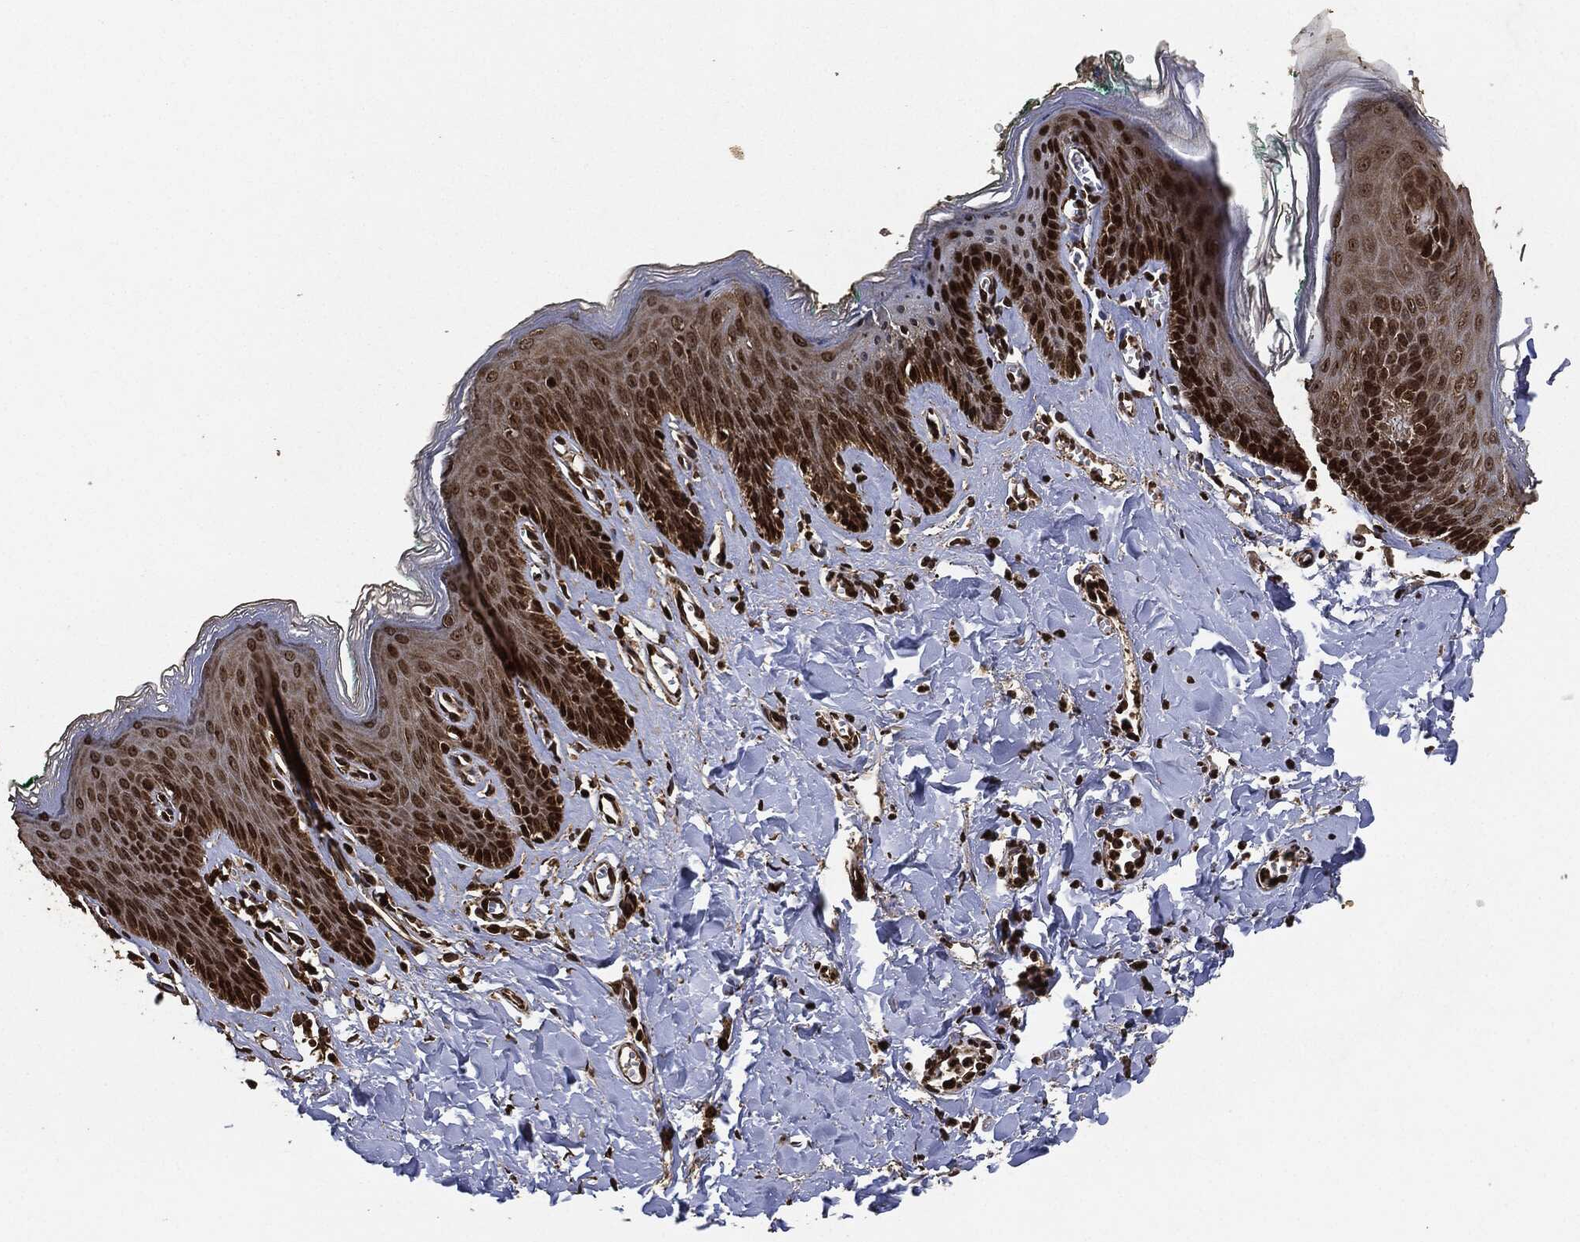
{"staining": {"intensity": "strong", "quantity": "25%-75%", "location": "nuclear"}, "tissue": "skin", "cell_type": "Epidermal cells", "image_type": "normal", "snomed": [{"axis": "morphology", "description": "Normal tissue, NOS"}, {"axis": "topography", "description": "Vulva"}], "caption": "Approximately 25%-75% of epidermal cells in normal human skin reveal strong nuclear protein expression as visualized by brown immunohistochemical staining.", "gene": "PDK1", "patient": {"sex": "female", "age": 66}}